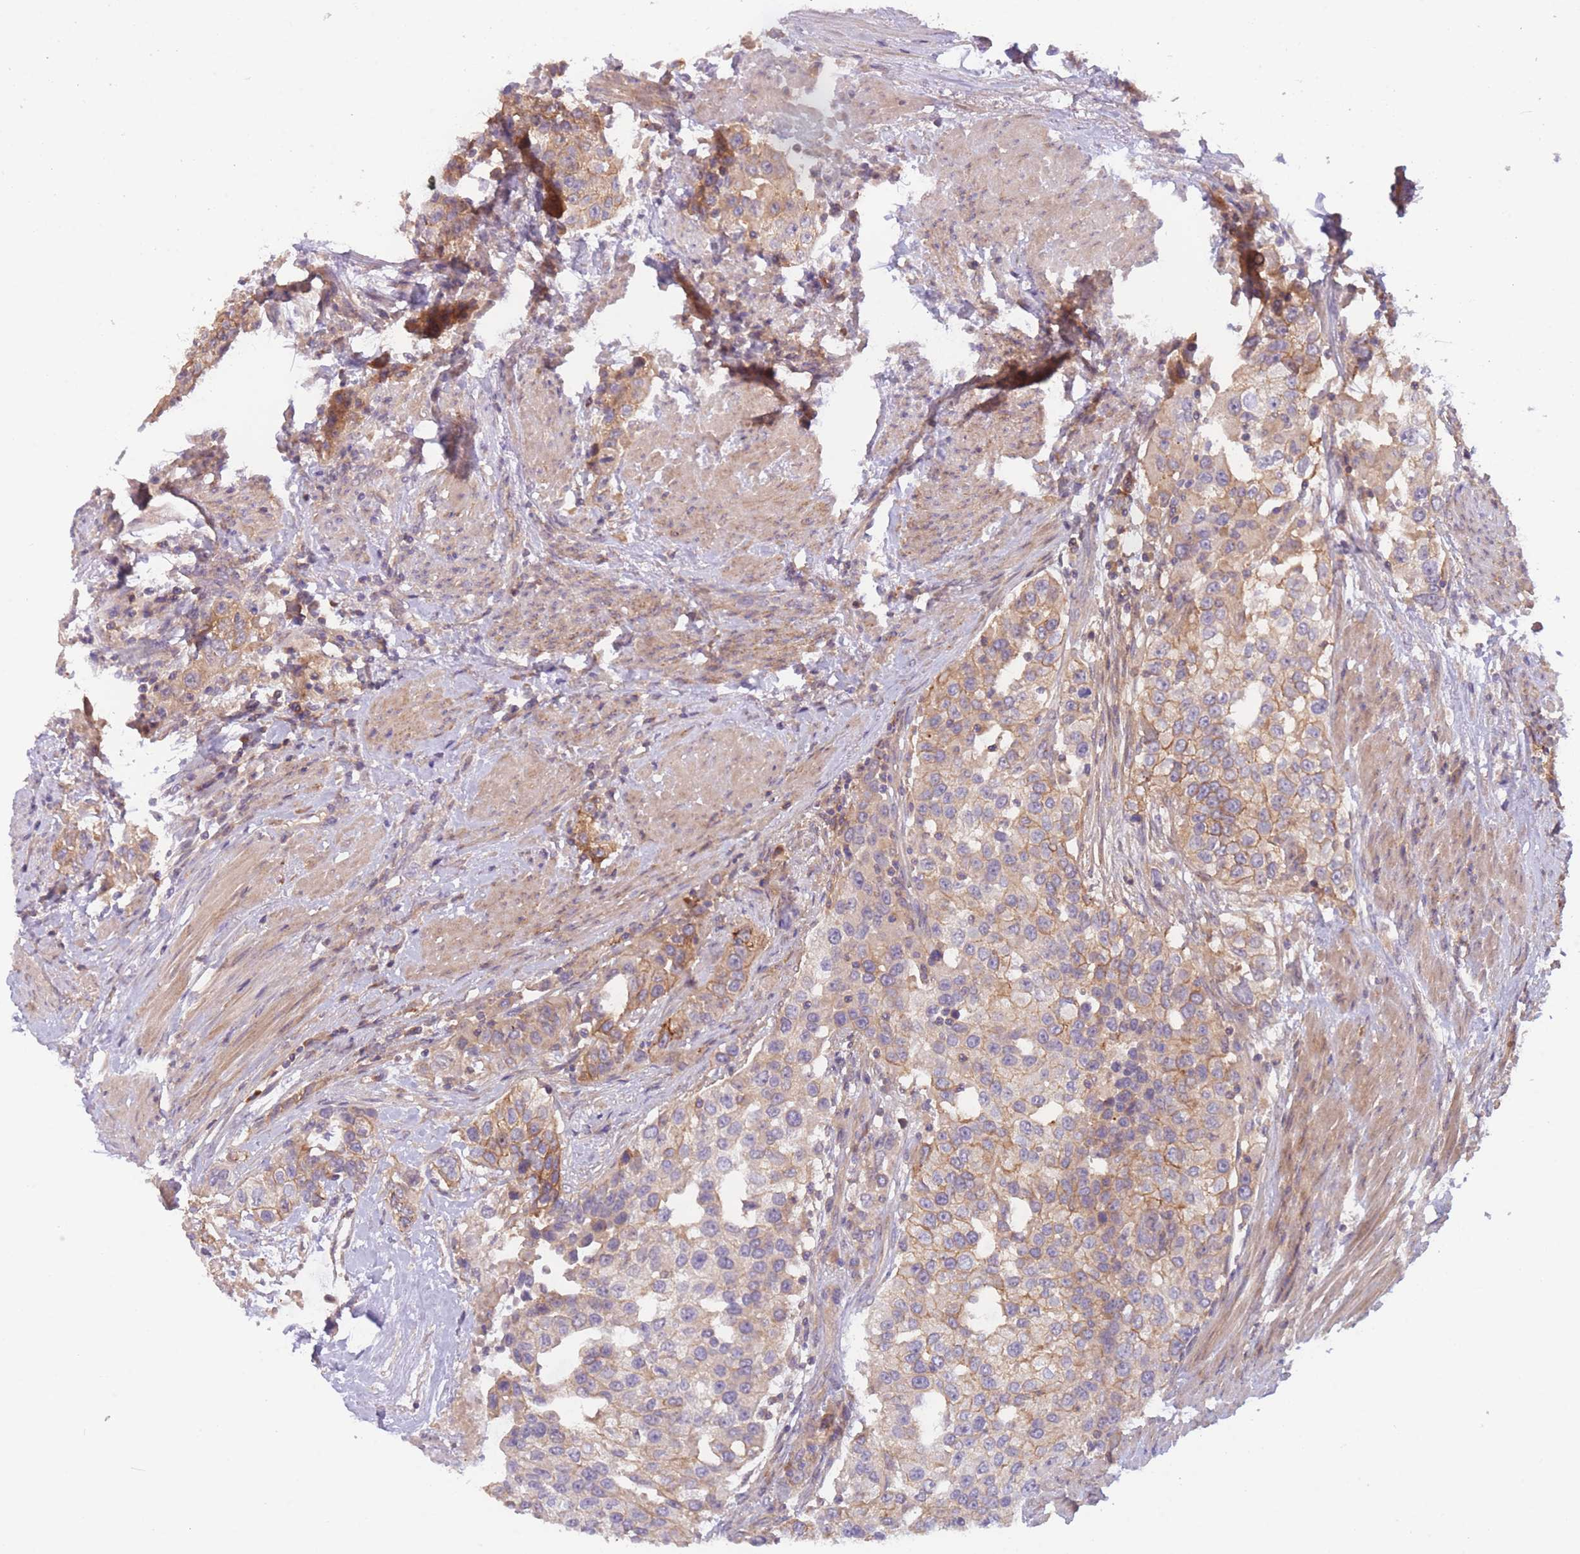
{"staining": {"intensity": "moderate", "quantity": "25%-75%", "location": "cytoplasmic/membranous"}, "tissue": "urothelial cancer", "cell_type": "Tumor cells", "image_type": "cancer", "snomed": [{"axis": "morphology", "description": "Urothelial carcinoma, High grade"}, {"axis": "topography", "description": "Urinary bladder"}], "caption": "This image exhibits immunohistochemistry staining of urothelial cancer, with medium moderate cytoplasmic/membranous expression in about 25%-75% of tumor cells.", "gene": "WDR93", "patient": {"sex": "female", "age": 80}}